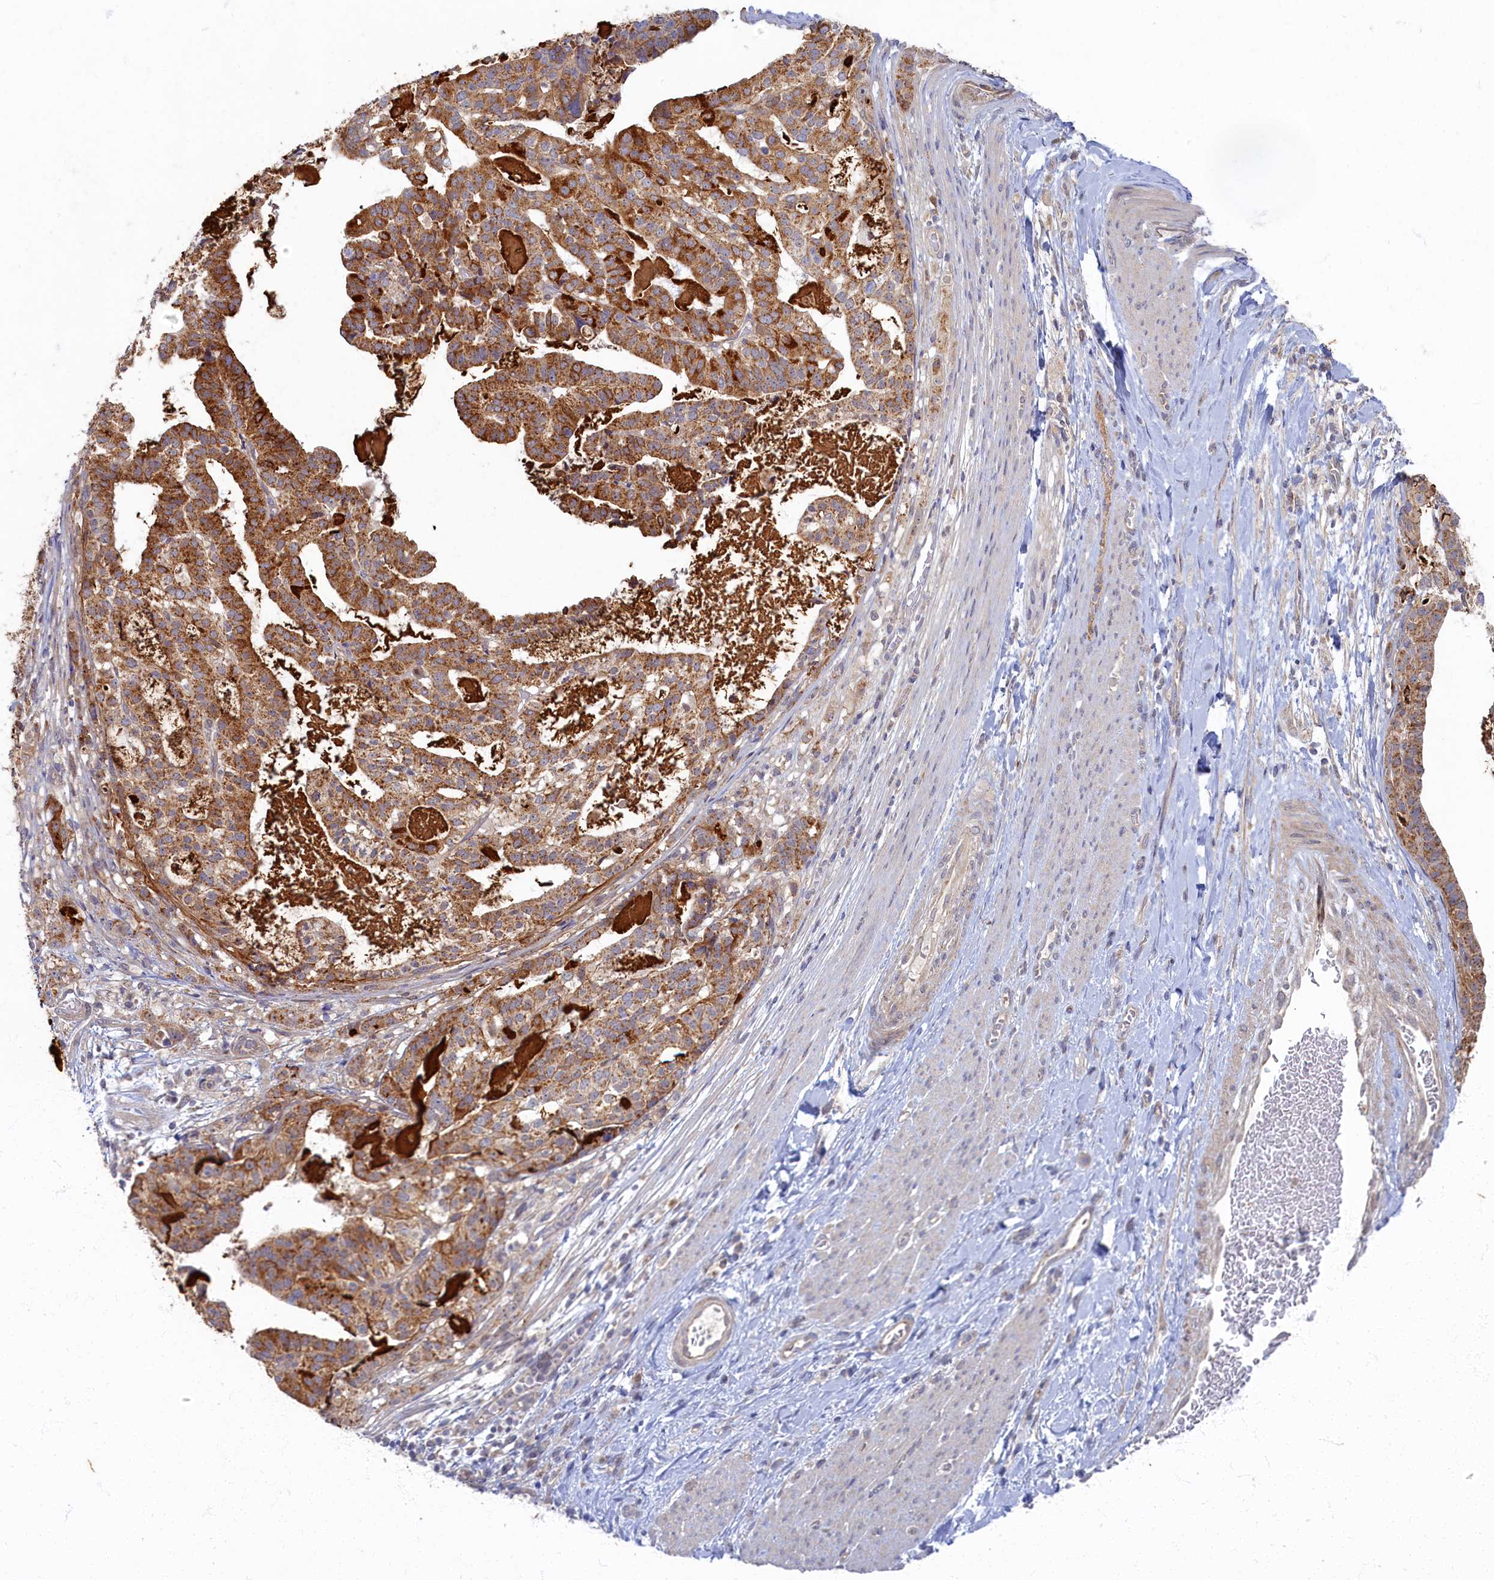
{"staining": {"intensity": "moderate", "quantity": ">75%", "location": "cytoplasmic/membranous"}, "tissue": "stomach cancer", "cell_type": "Tumor cells", "image_type": "cancer", "snomed": [{"axis": "morphology", "description": "Adenocarcinoma, NOS"}, {"axis": "topography", "description": "Stomach"}], "caption": "The histopathology image shows a brown stain indicating the presence of a protein in the cytoplasmic/membranous of tumor cells in stomach adenocarcinoma. The staining was performed using DAB to visualize the protein expression in brown, while the nuclei were stained in blue with hematoxylin (Magnification: 20x).", "gene": "WDR59", "patient": {"sex": "male", "age": 48}}